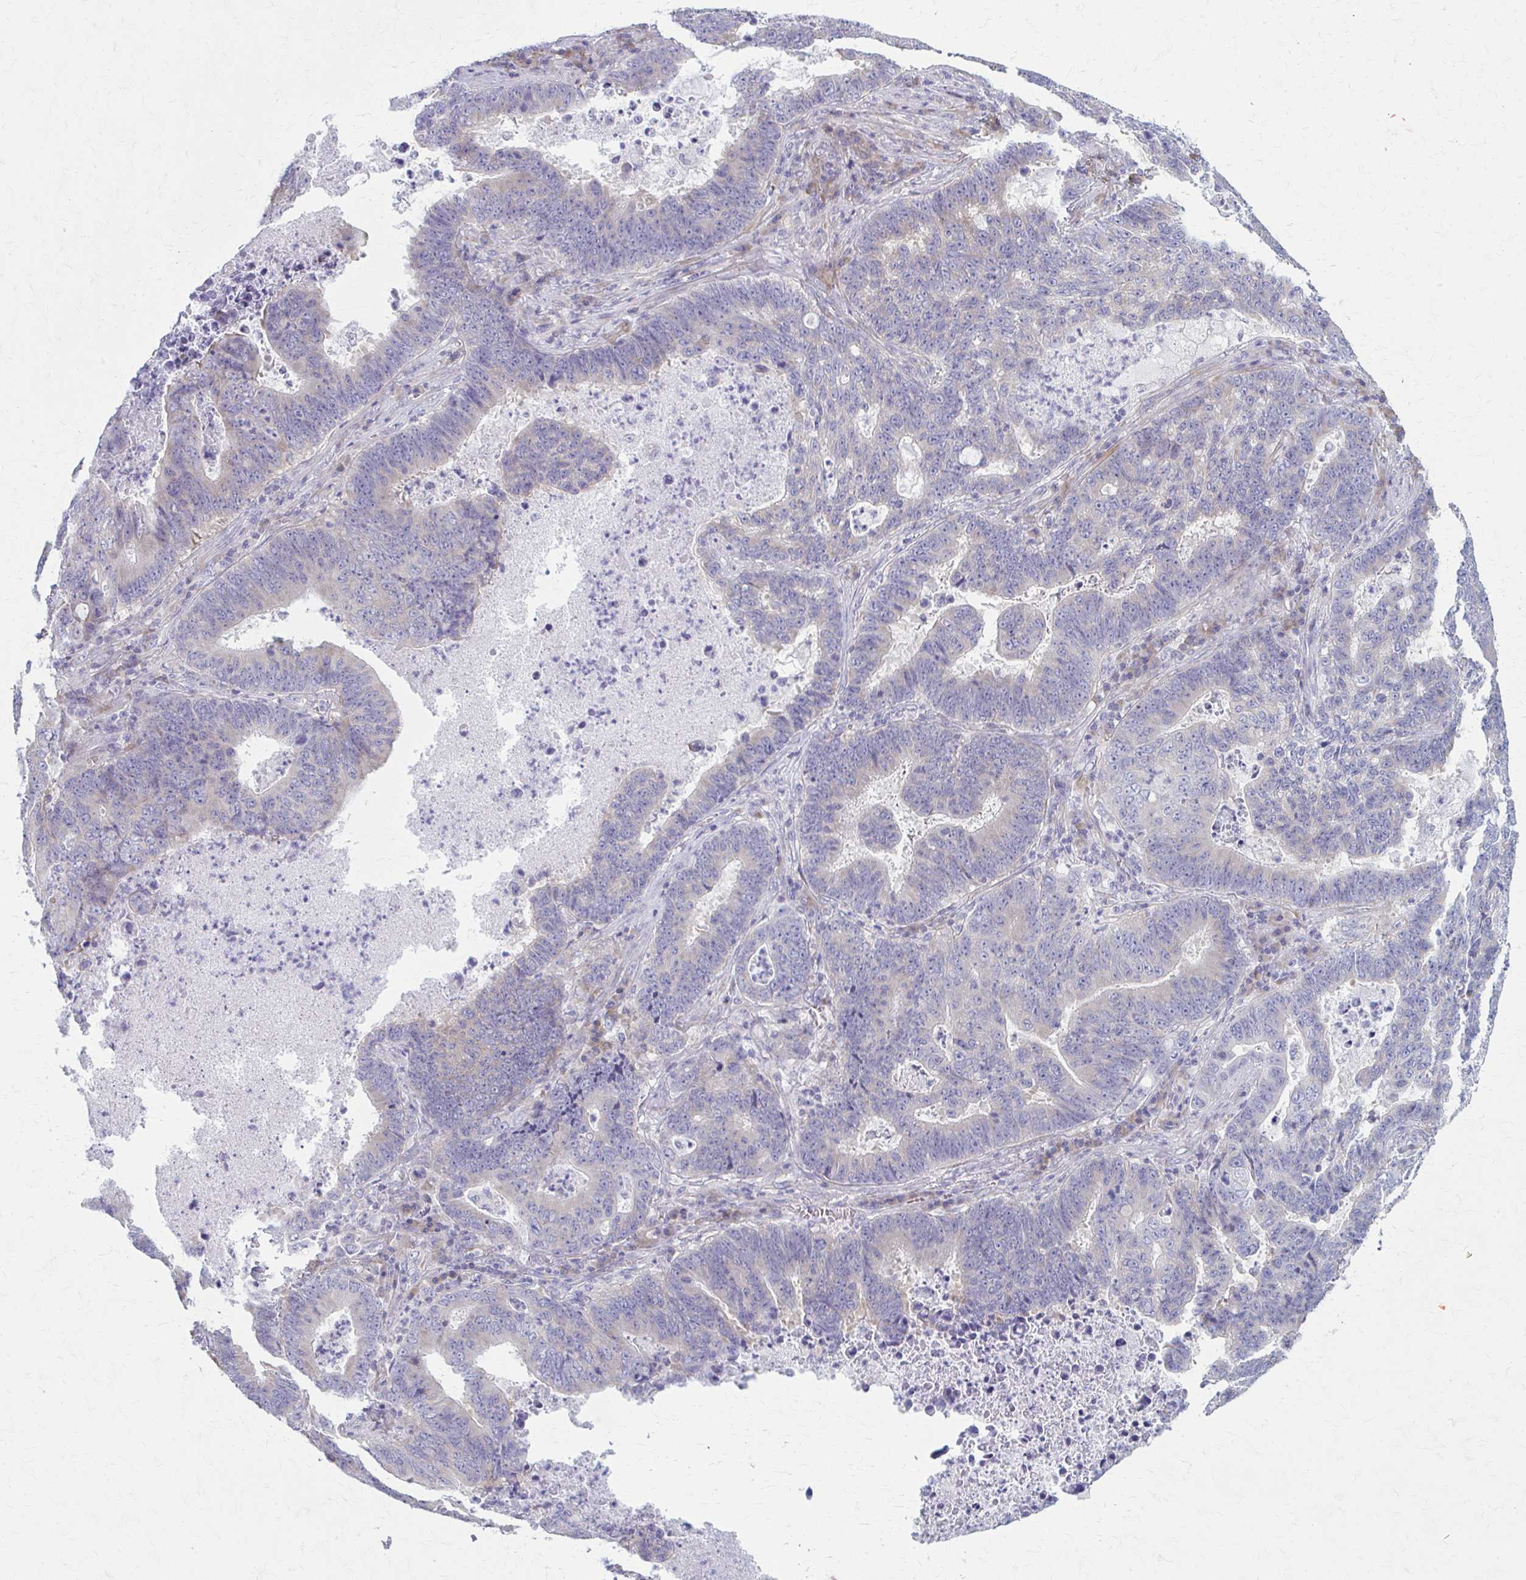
{"staining": {"intensity": "negative", "quantity": "none", "location": "none"}, "tissue": "lung cancer", "cell_type": "Tumor cells", "image_type": "cancer", "snomed": [{"axis": "morphology", "description": "Aneuploidy"}, {"axis": "morphology", "description": "Adenocarcinoma, NOS"}, {"axis": "morphology", "description": "Adenocarcinoma primary or metastatic"}, {"axis": "topography", "description": "Lung"}], "caption": "Lung cancer (adenocarcinoma) was stained to show a protein in brown. There is no significant expression in tumor cells. Nuclei are stained in blue.", "gene": "PRKRA", "patient": {"sex": "female", "age": 75}}